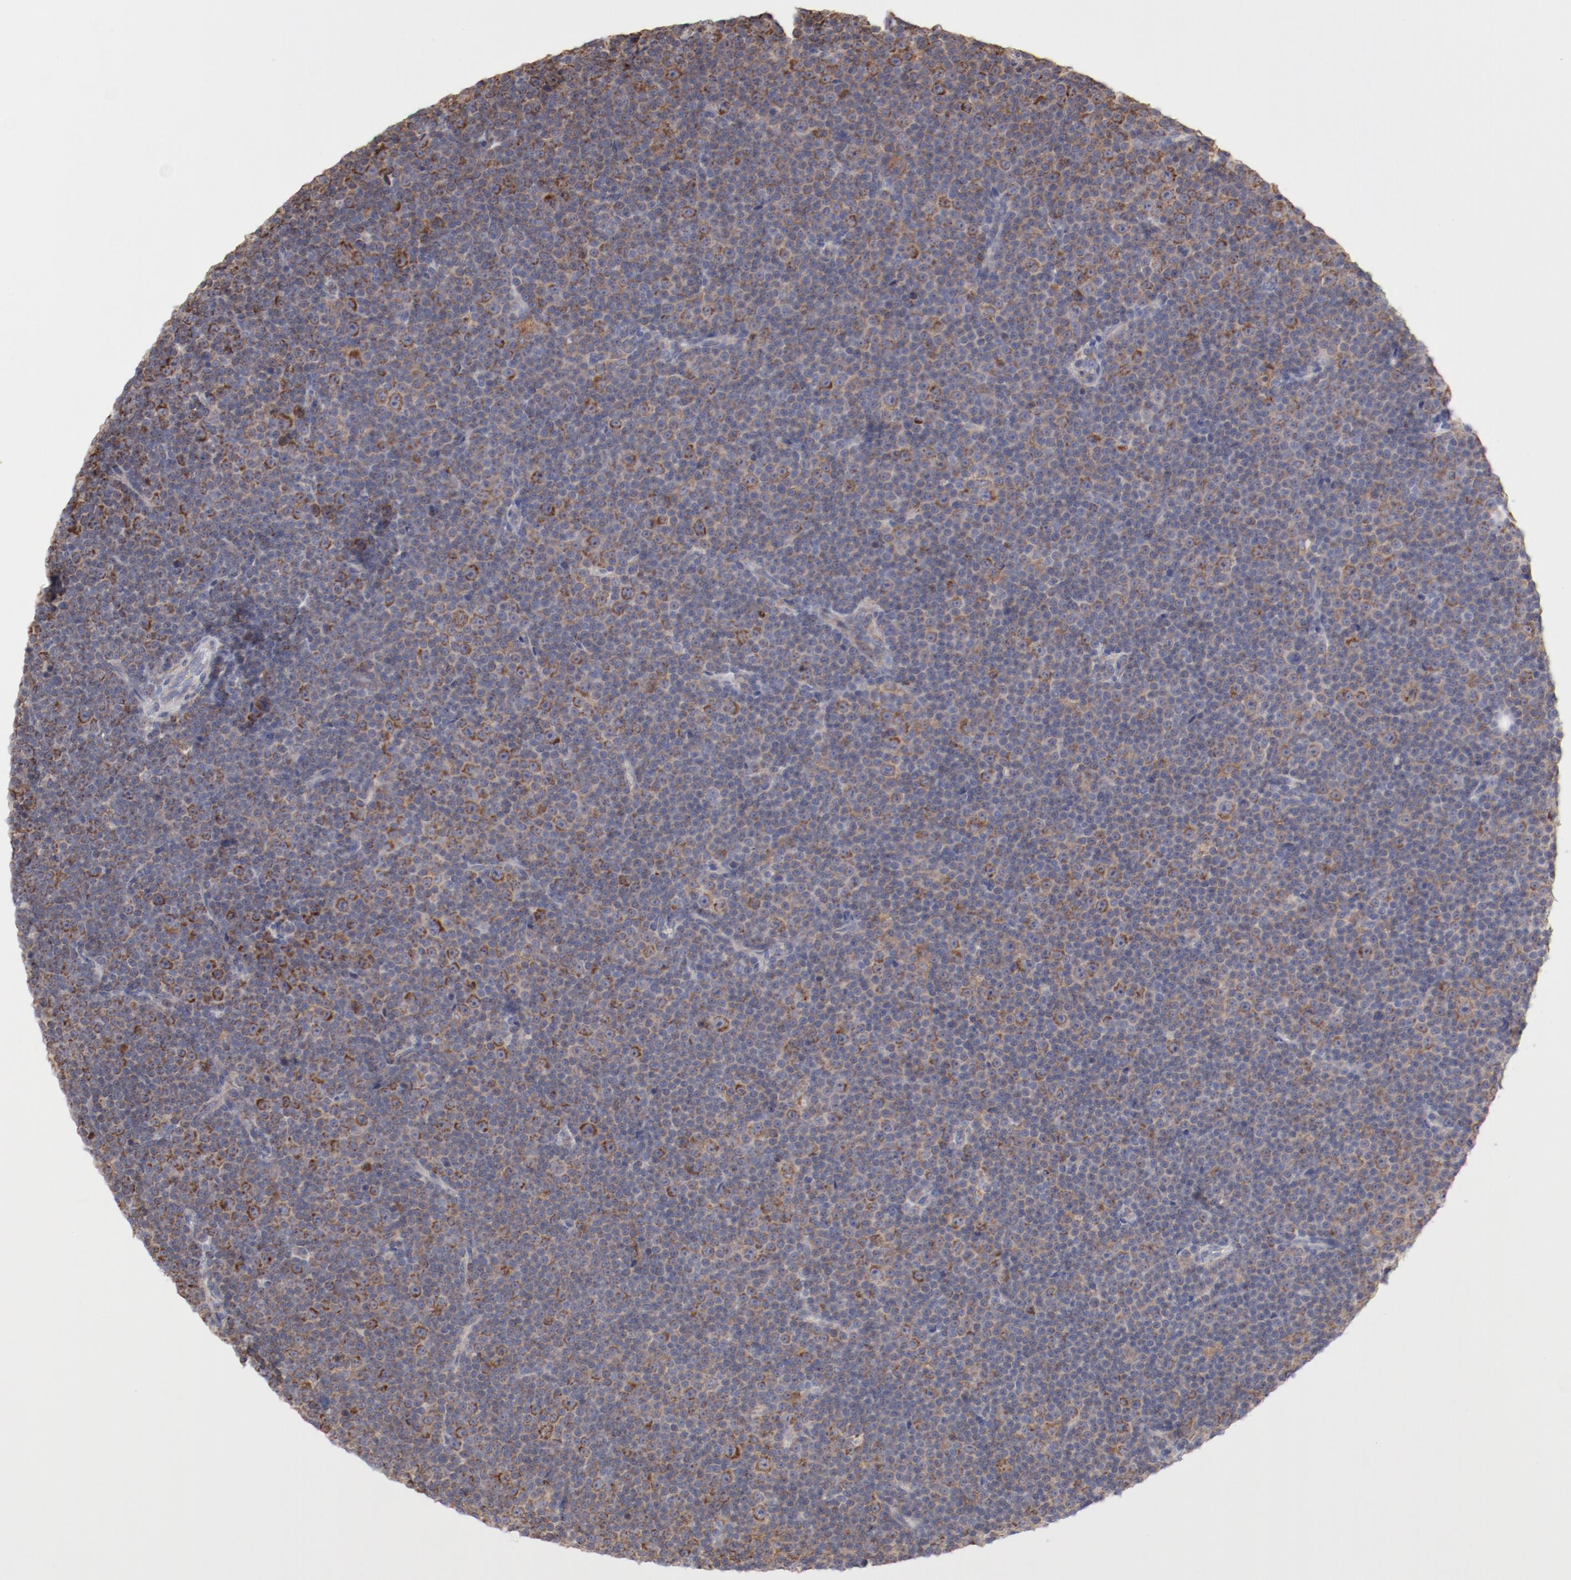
{"staining": {"intensity": "moderate", "quantity": ">75%", "location": "cytoplasmic/membranous"}, "tissue": "lymphoma", "cell_type": "Tumor cells", "image_type": "cancer", "snomed": [{"axis": "morphology", "description": "Malignant lymphoma, non-Hodgkin's type, Low grade"}, {"axis": "topography", "description": "Lymph node"}], "caption": "Malignant lymphoma, non-Hodgkin's type (low-grade) tissue shows moderate cytoplasmic/membranous expression in about >75% of tumor cells, visualized by immunohistochemistry.", "gene": "PPFIBP2", "patient": {"sex": "female", "age": 67}}